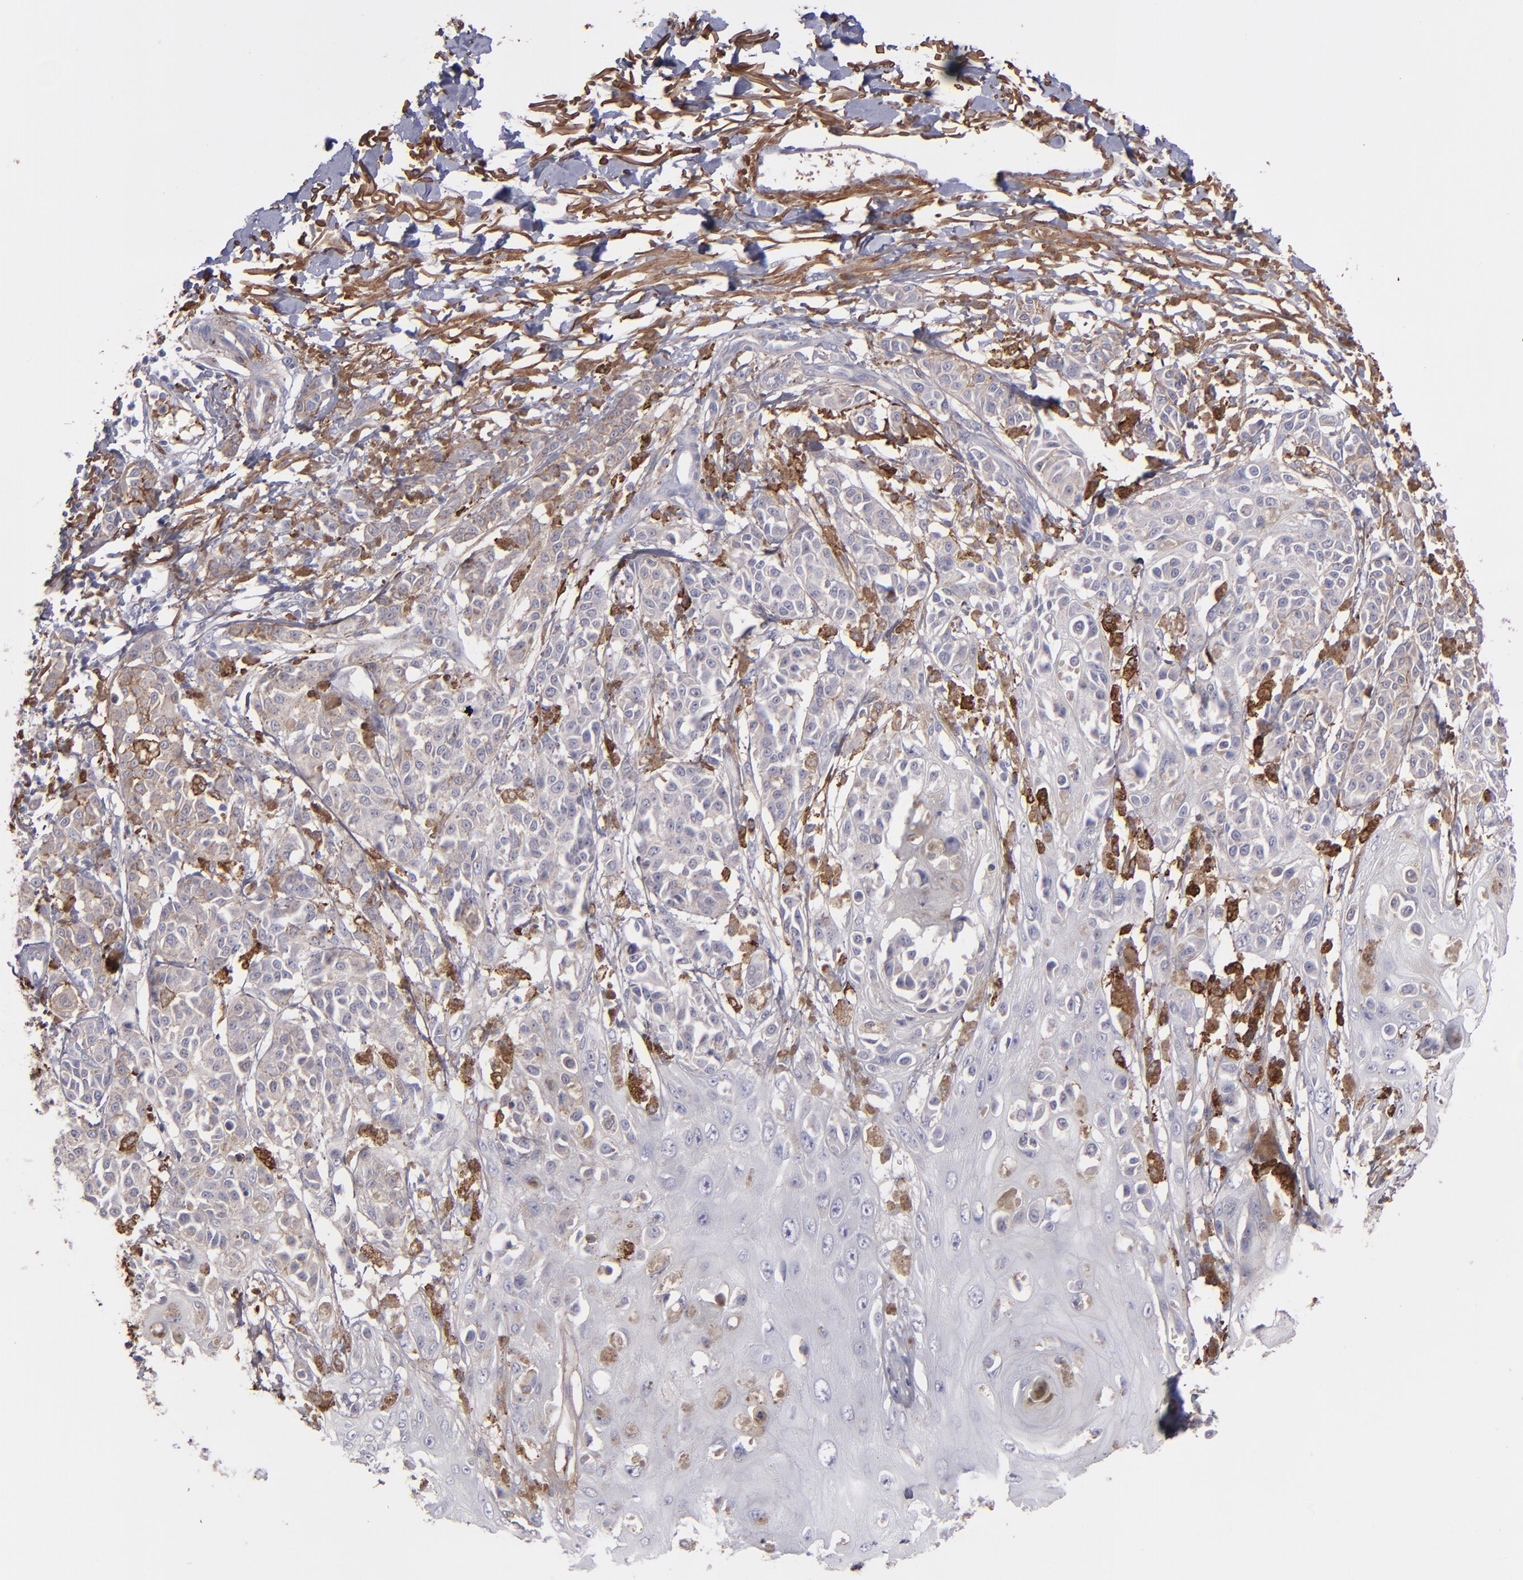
{"staining": {"intensity": "weak", "quantity": ">75%", "location": "cytoplasmic/membranous"}, "tissue": "melanoma", "cell_type": "Tumor cells", "image_type": "cancer", "snomed": [{"axis": "morphology", "description": "Malignant melanoma, NOS"}, {"axis": "topography", "description": "Skin"}], "caption": "Immunohistochemistry of human melanoma demonstrates low levels of weak cytoplasmic/membranous expression in about >75% of tumor cells.", "gene": "C1QA", "patient": {"sex": "male", "age": 76}}